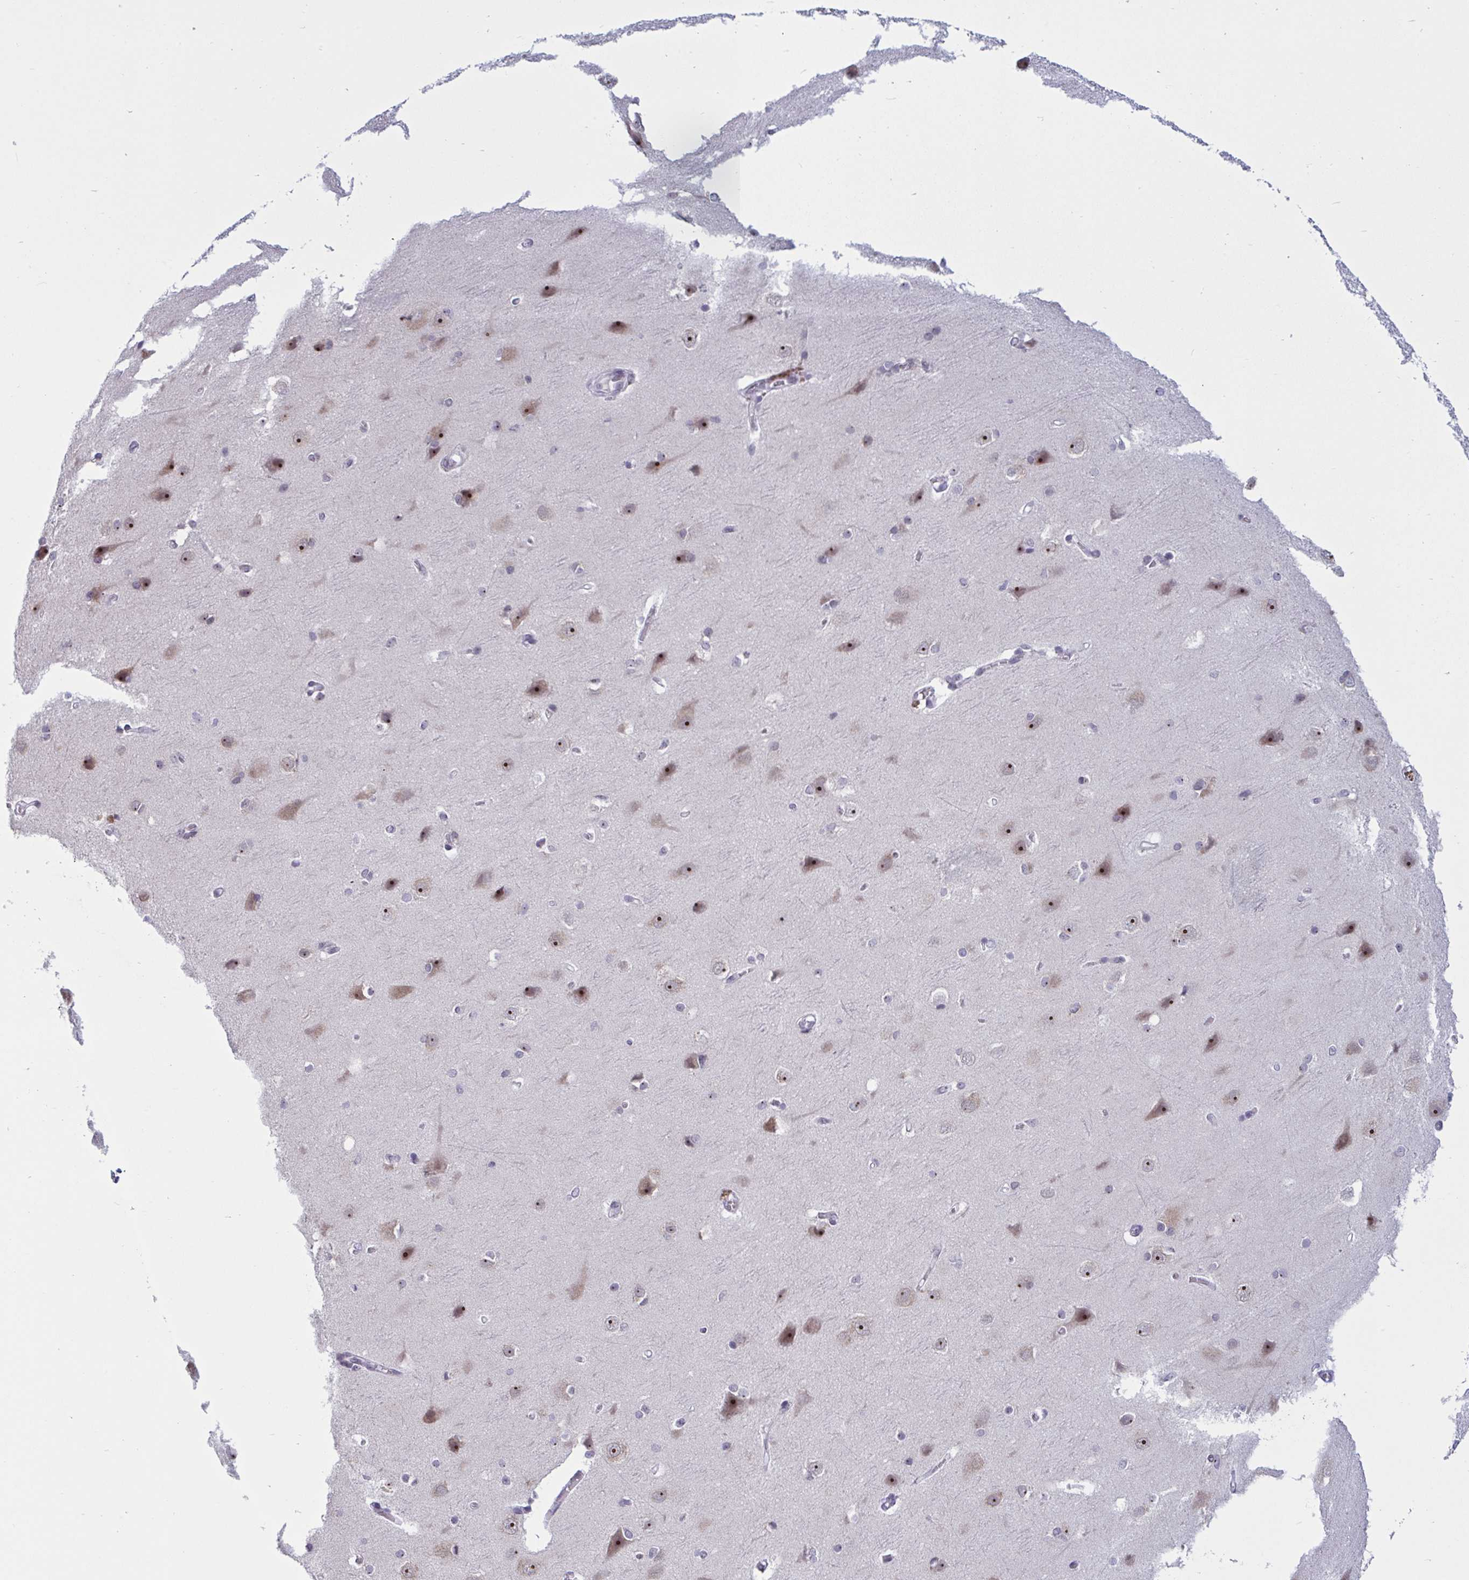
{"staining": {"intensity": "negative", "quantity": "none", "location": "none"}, "tissue": "cerebral cortex", "cell_type": "Endothelial cells", "image_type": "normal", "snomed": [{"axis": "morphology", "description": "Normal tissue, NOS"}, {"axis": "topography", "description": "Cerebral cortex"}], "caption": "An image of cerebral cortex stained for a protein demonstrates no brown staining in endothelial cells.", "gene": "TGM6", "patient": {"sex": "male", "age": 37}}